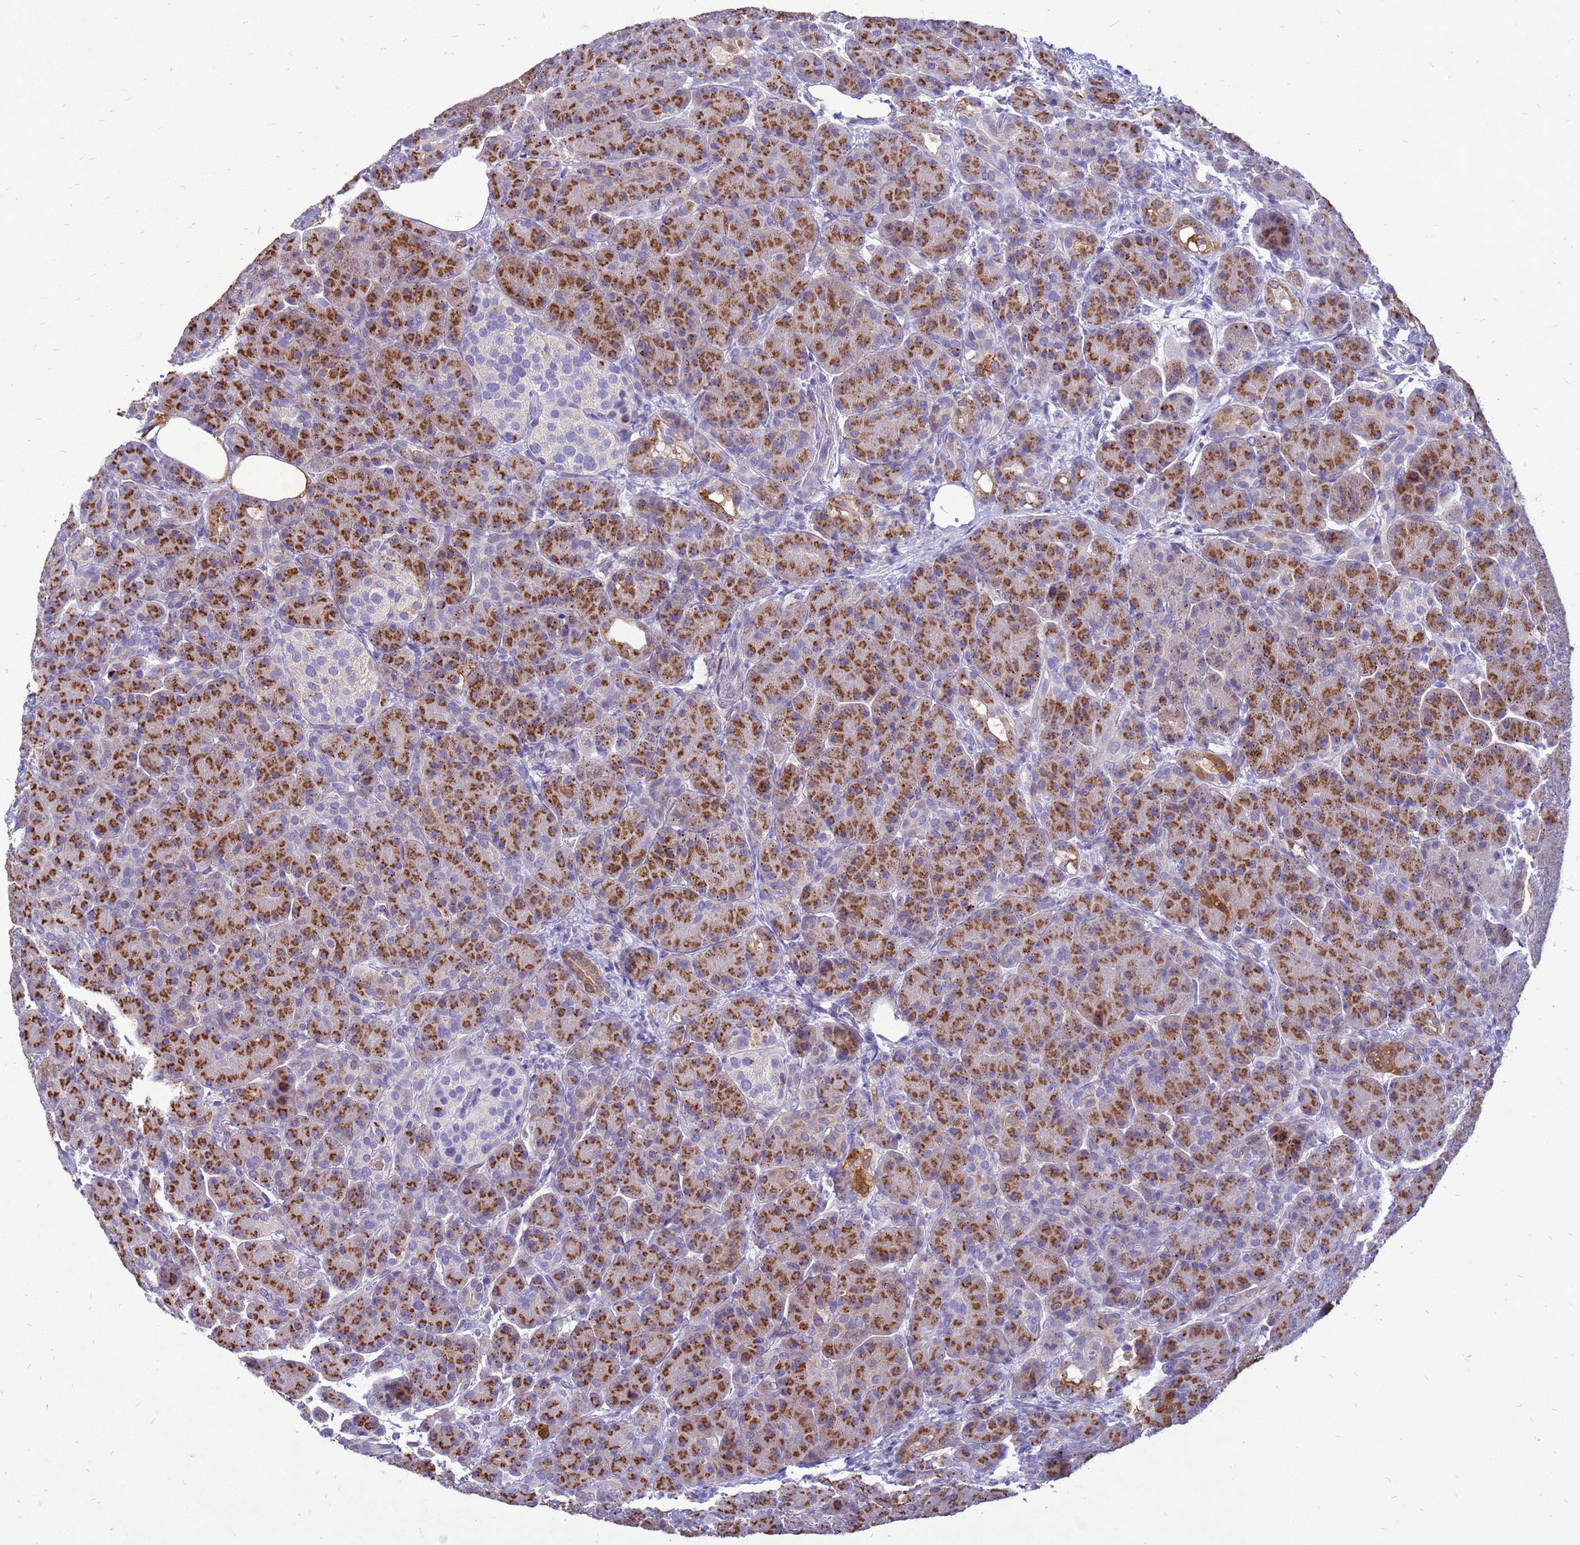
{"staining": {"intensity": "strong", "quantity": ">75%", "location": "cytoplasmic/membranous"}, "tissue": "pancreas", "cell_type": "Exocrine glandular cells", "image_type": "normal", "snomed": [{"axis": "morphology", "description": "Normal tissue, NOS"}, {"axis": "topography", "description": "Pancreas"}], "caption": "Immunohistochemical staining of benign pancreas shows >75% levels of strong cytoplasmic/membranous protein positivity in approximately >75% of exocrine glandular cells.", "gene": "AKR1C1", "patient": {"sex": "male", "age": 63}}